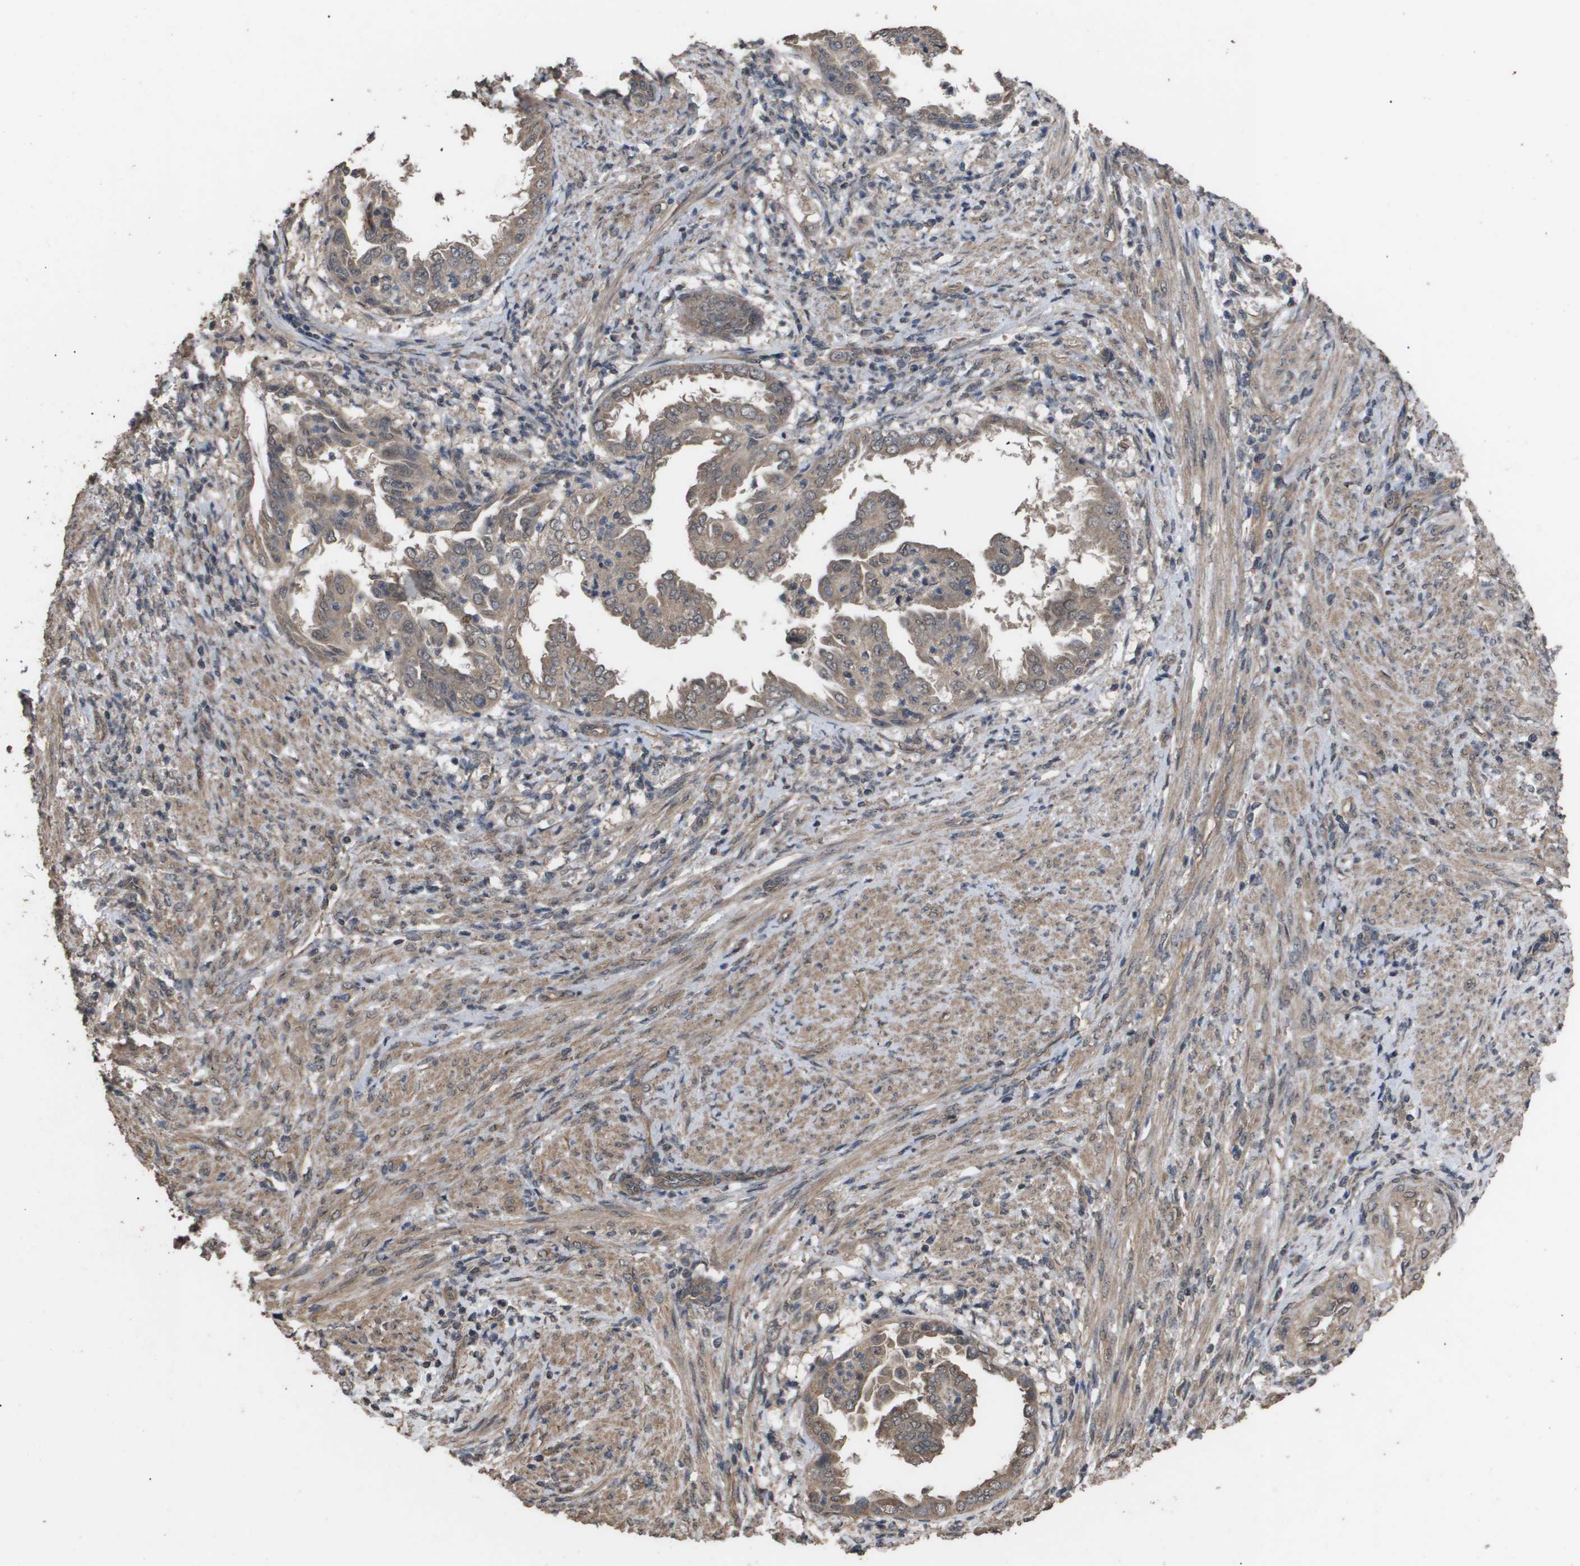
{"staining": {"intensity": "moderate", "quantity": ">75%", "location": "cytoplasmic/membranous"}, "tissue": "endometrial cancer", "cell_type": "Tumor cells", "image_type": "cancer", "snomed": [{"axis": "morphology", "description": "Adenocarcinoma, NOS"}, {"axis": "topography", "description": "Endometrium"}], "caption": "The micrograph demonstrates a brown stain indicating the presence of a protein in the cytoplasmic/membranous of tumor cells in endometrial cancer (adenocarcinoma).", "gene": "CUL5", "patient": {"sex": "female", "age": 85}}